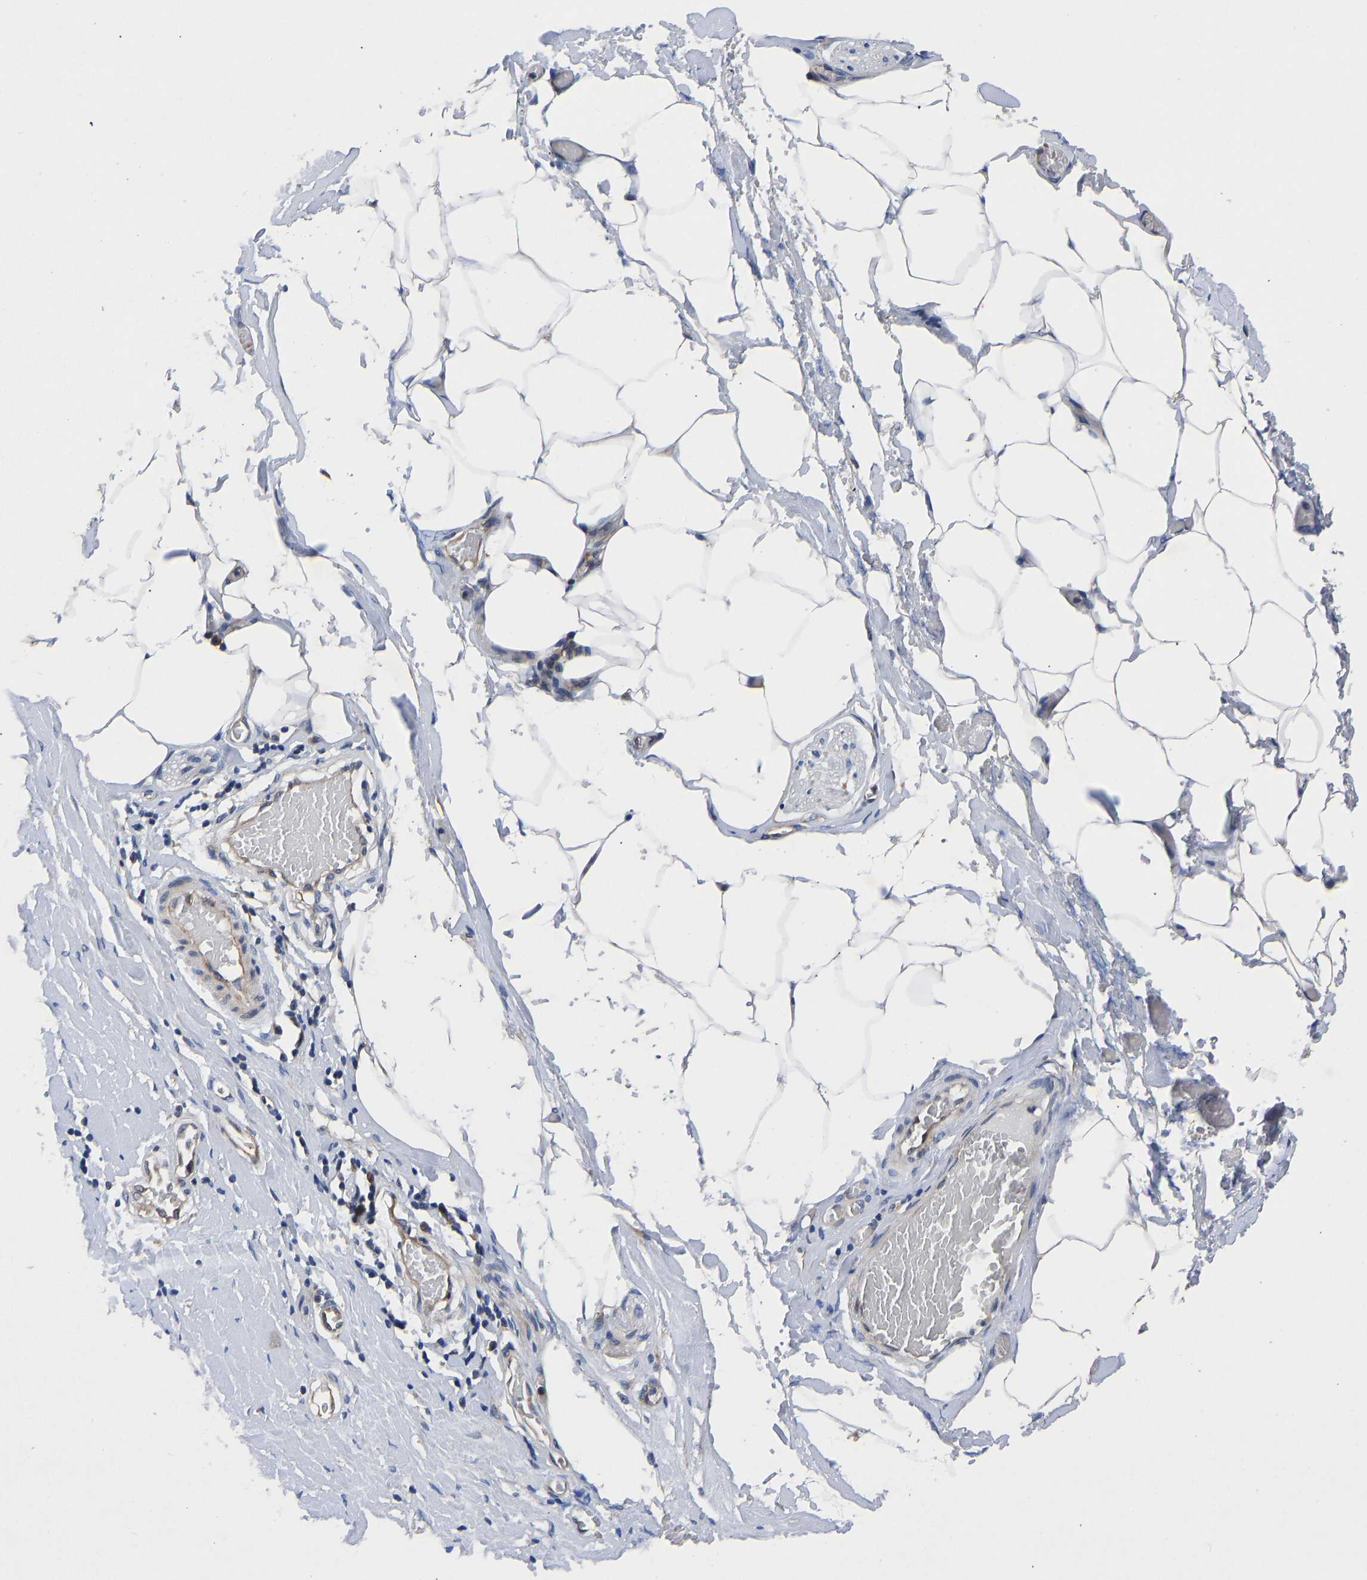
{"staining": {"intensity": "weak", "quantity": "25%-75%", "location": "cytoplasmic/membranous"}, "tissue": "adipose tissue", "cell_type": "Adipocytes", "image_type": "normal", "snomed": [{"axis": "morphology", "description": "Normal tissue, NOS"}, {"axis": "morphology", "description": "Adenocarcinoma, NOS"}, {"axis": "topography", "description": "Colon"}, {"axis": "topography", "description": "Peripheral nerve tissue"}], "caption": "Immunohistochemistry staining of unremarkable adipose tissue, which displays low levels of weak cytoplasmic/membranous staining in about 25%-75% of adipocytes indicating weak cytoplasmic/membranous protein staining. The staining was performed using DAB (3,3'-diaminobenzidine) (brown) for protein detection and nuclei were counterstained in hematoxylin (blue).", "gene": "TMEM38B", "patient": {"sex": "male", "age": 14}}